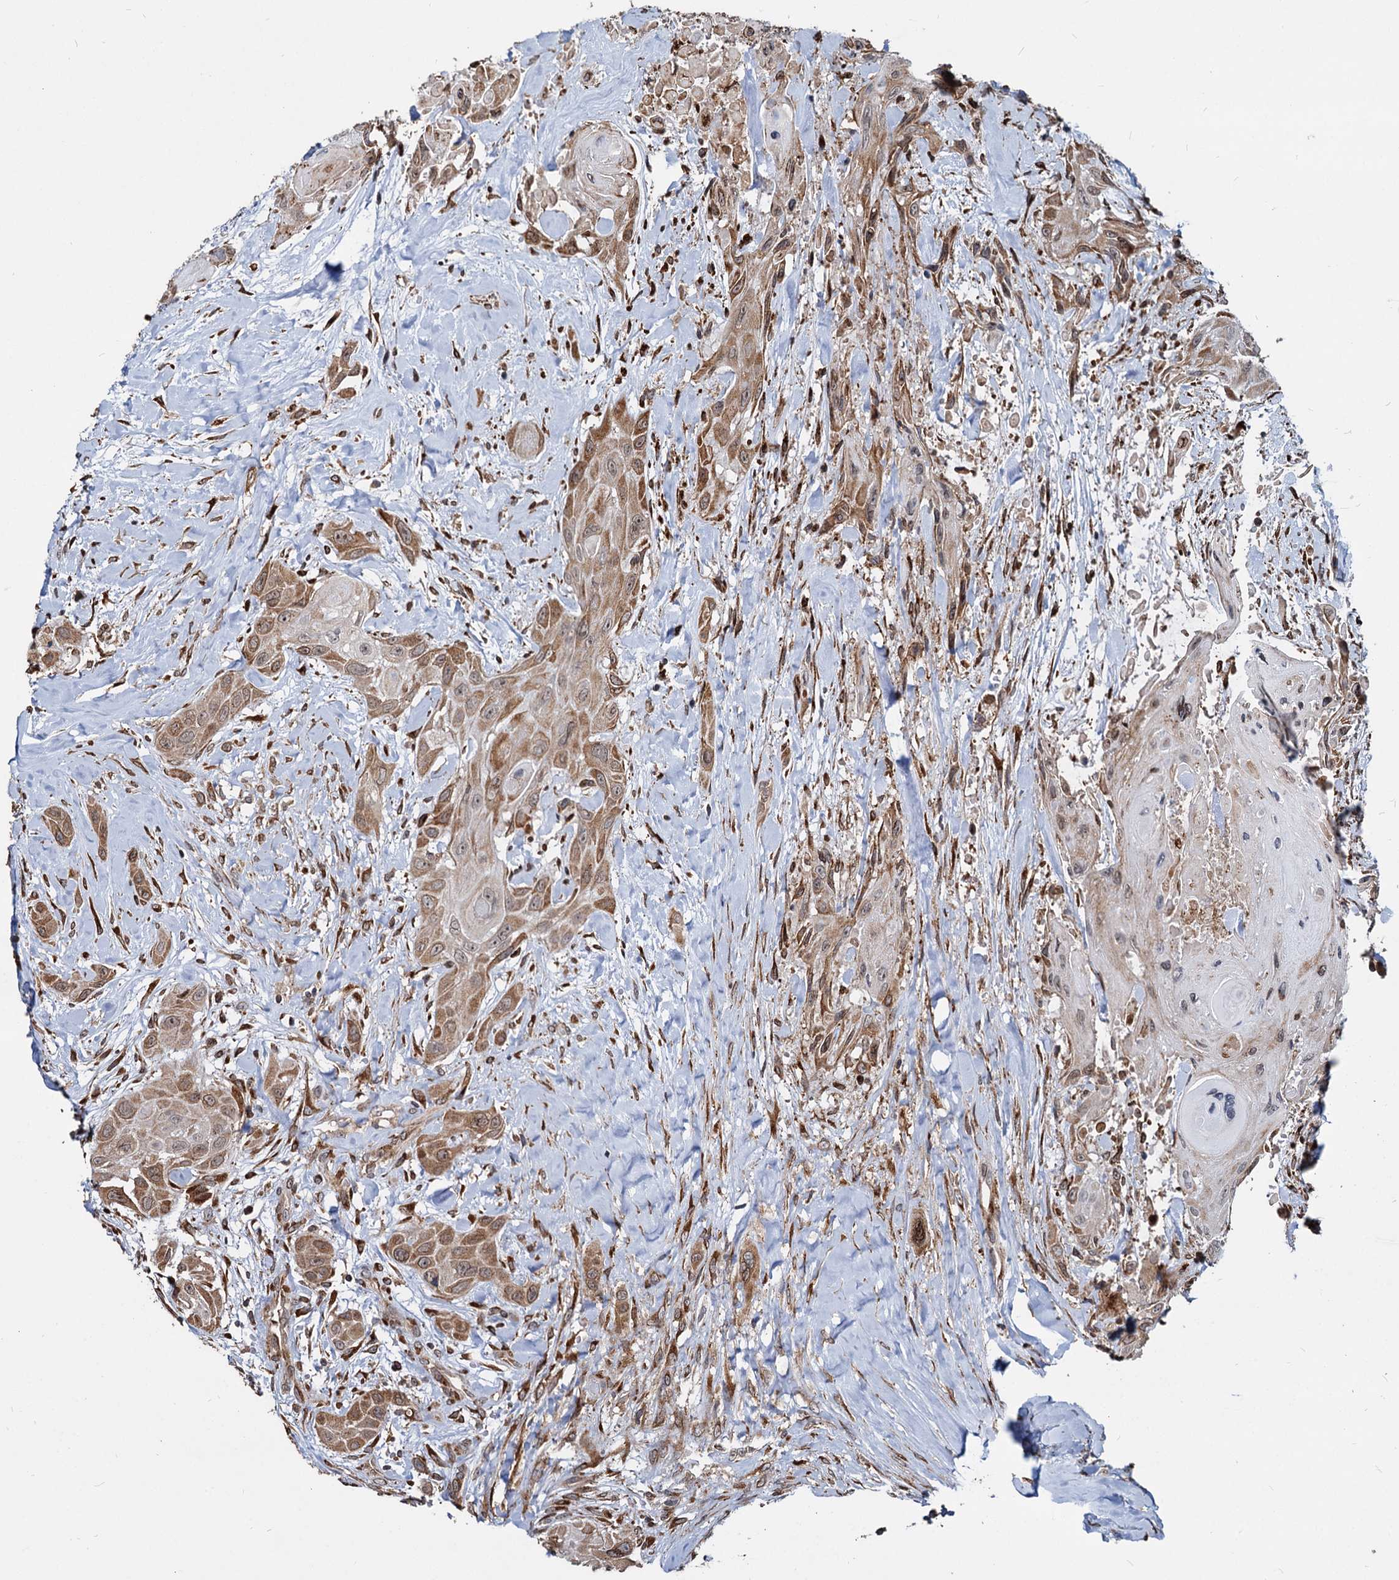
{"staining": {"intensity": "moderate", "quantity": "25%-75%", "location": "cytoplasmic/membranous,nuclear"}, "tissue": "head and neck cancer", "cell_type": "Tumor cells", "image_type": "cancer", "snomed": [{"axis": "morphology", "description": "Squamous cell carcinoma, NOS"}, {"axis": "topography", "description": "Head-Neck"}], "caption": "Immunohistochemistry micrograph of human head and neck cancer (squamous cell carcinoma) stained for a protein (brown), which exhibits medium levels of moderate cytoplasmic/membranous and nuclear staining in about 25%-75% of tumor cells.", "gene": "SAAL1", "patient": {"sex": "male", "age": 81}}